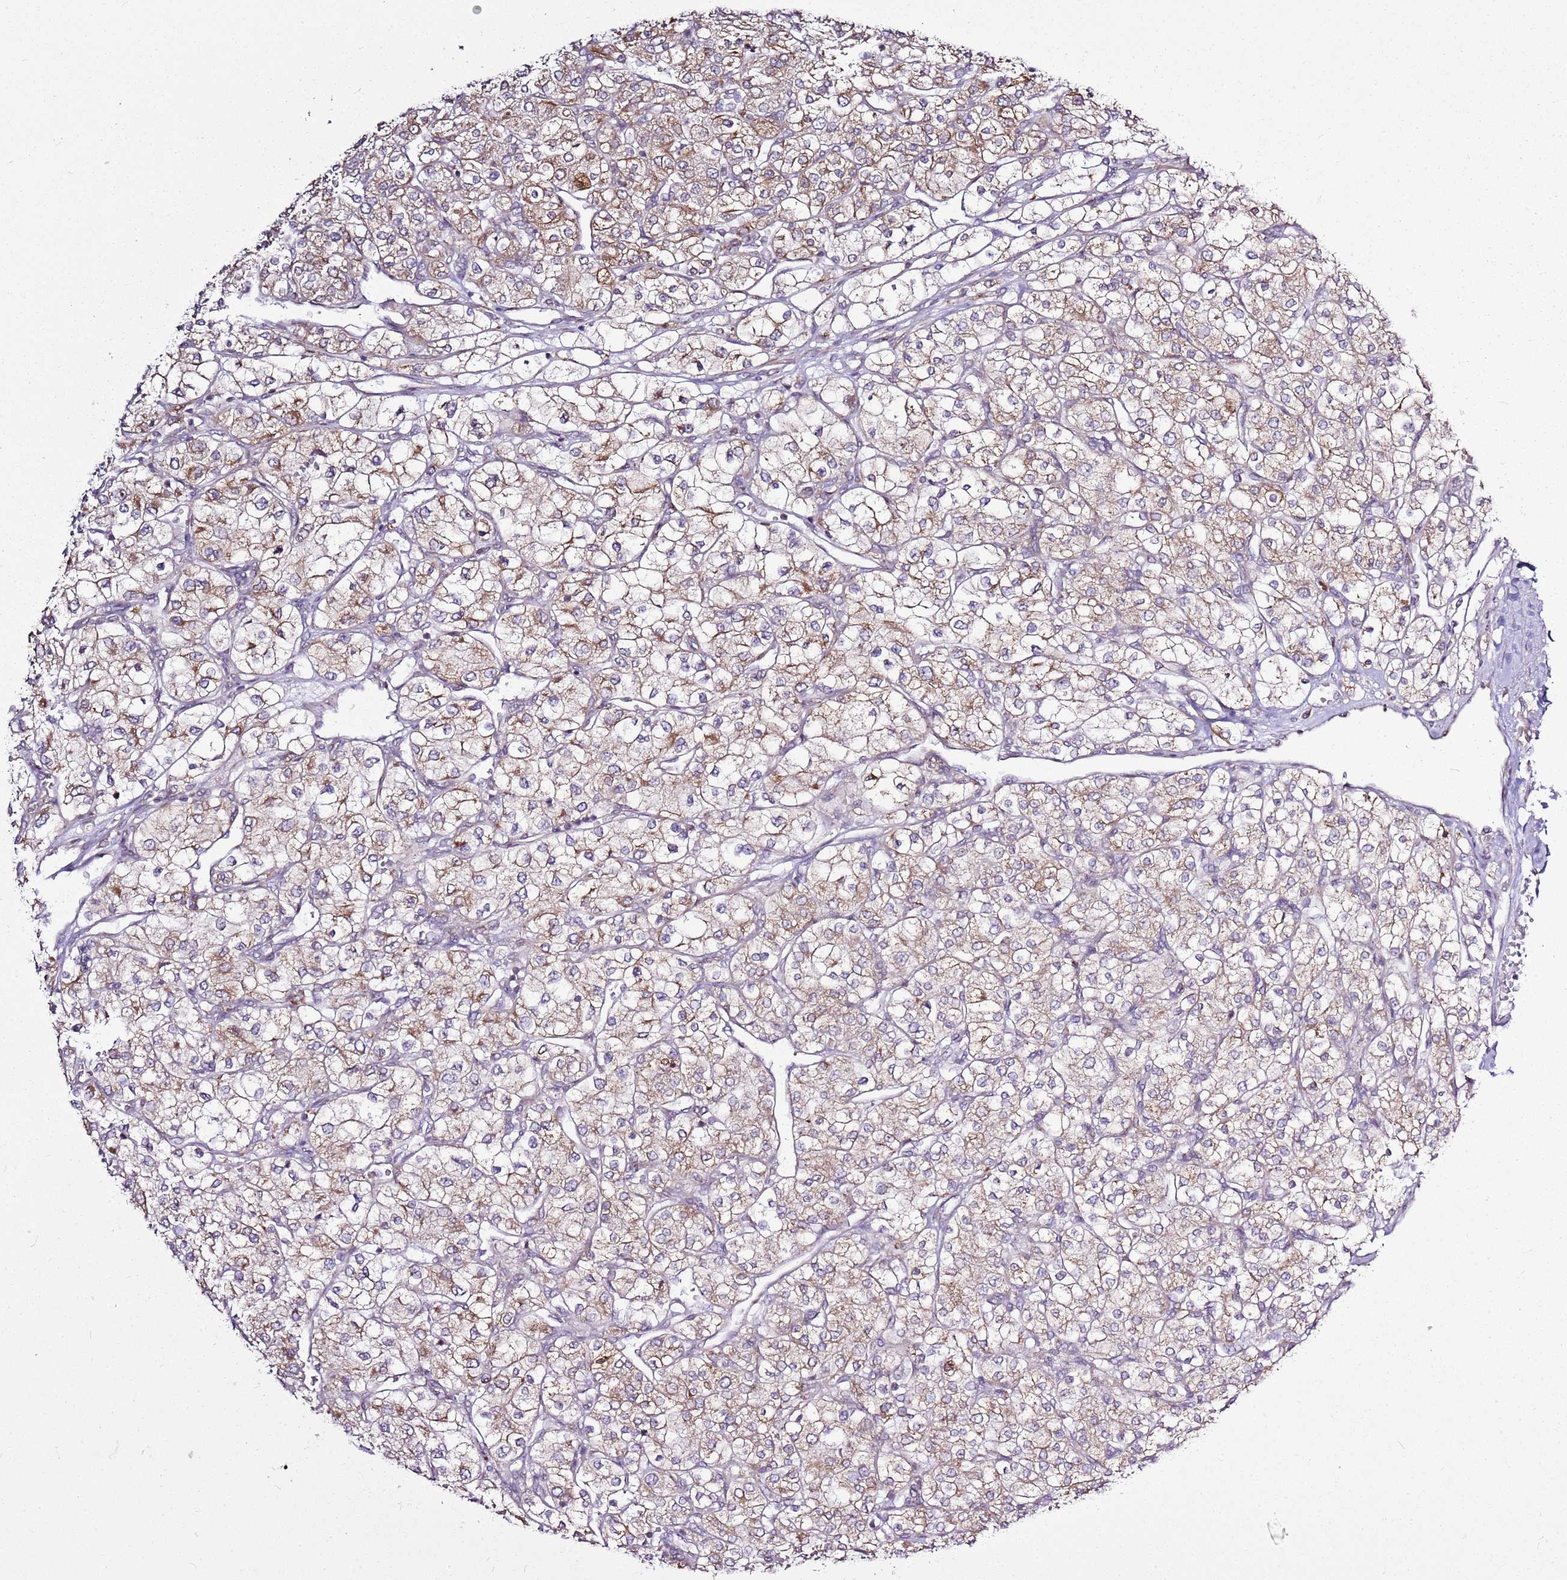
{"staining": {"intensity": "moderate", "quantity": ">75%", "location": "cytoplasmic/membranous"}, "tissue": "renal cancer", "cell_type": "Tumor cells", "image_type": "cancer", "snomed": [{"axis": "morphology", "description": "Adenocarcinoma, NOS"}, {"axis": "topography", "description": "Kidney"}], "caption": "Renal cancer stained for a protein (brown) reveals moderate cytoplasmic/membranous positive expression in approximately >75% of tumor cells.", "gene": "TMED10", "patient": {"sex": "male", "age": 80}}